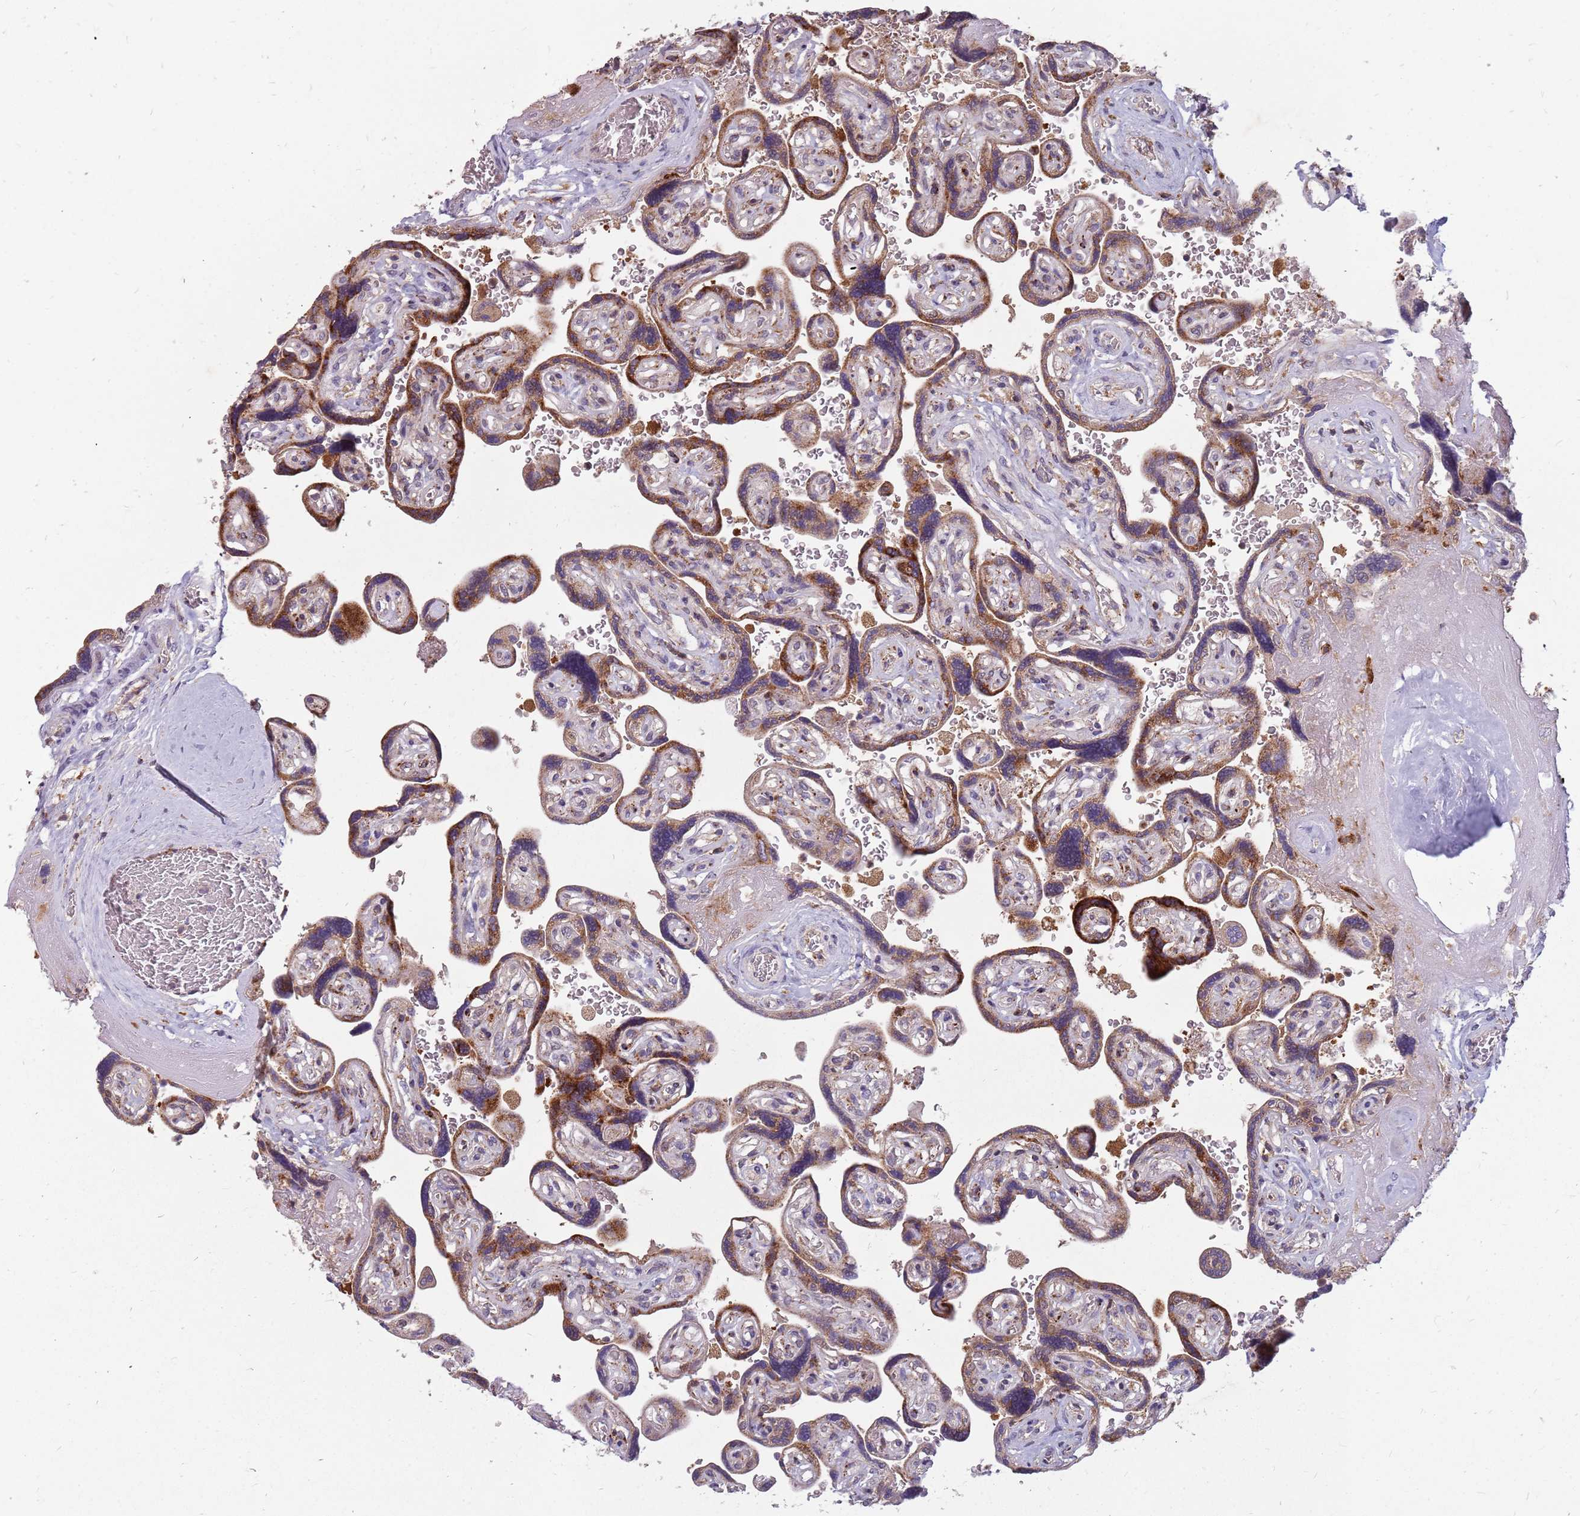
{"staining": {"intensity": "strong", "quantity": ">75%", "location": "cytoplasmic/membranous"}, "tissue": "placenta", "cell_type": "Decidual cells", "image_type": "normal", "snomed": [{"axis": "morphology", "description": "Normal tissue, NOS"}, {"axis": "topography", "description": "Placenta"}], "caption": "Immunohistochemical staining of benign placenta displays strong cytoplasmic/membranous protein expression in about >75% of decidual cells. (DAB (3,3'-diaminobenzidine) IHC with brightfield microscopy, high magnification).", "gene": "NME4", "patient": {"sex": "female", "age": 32}}